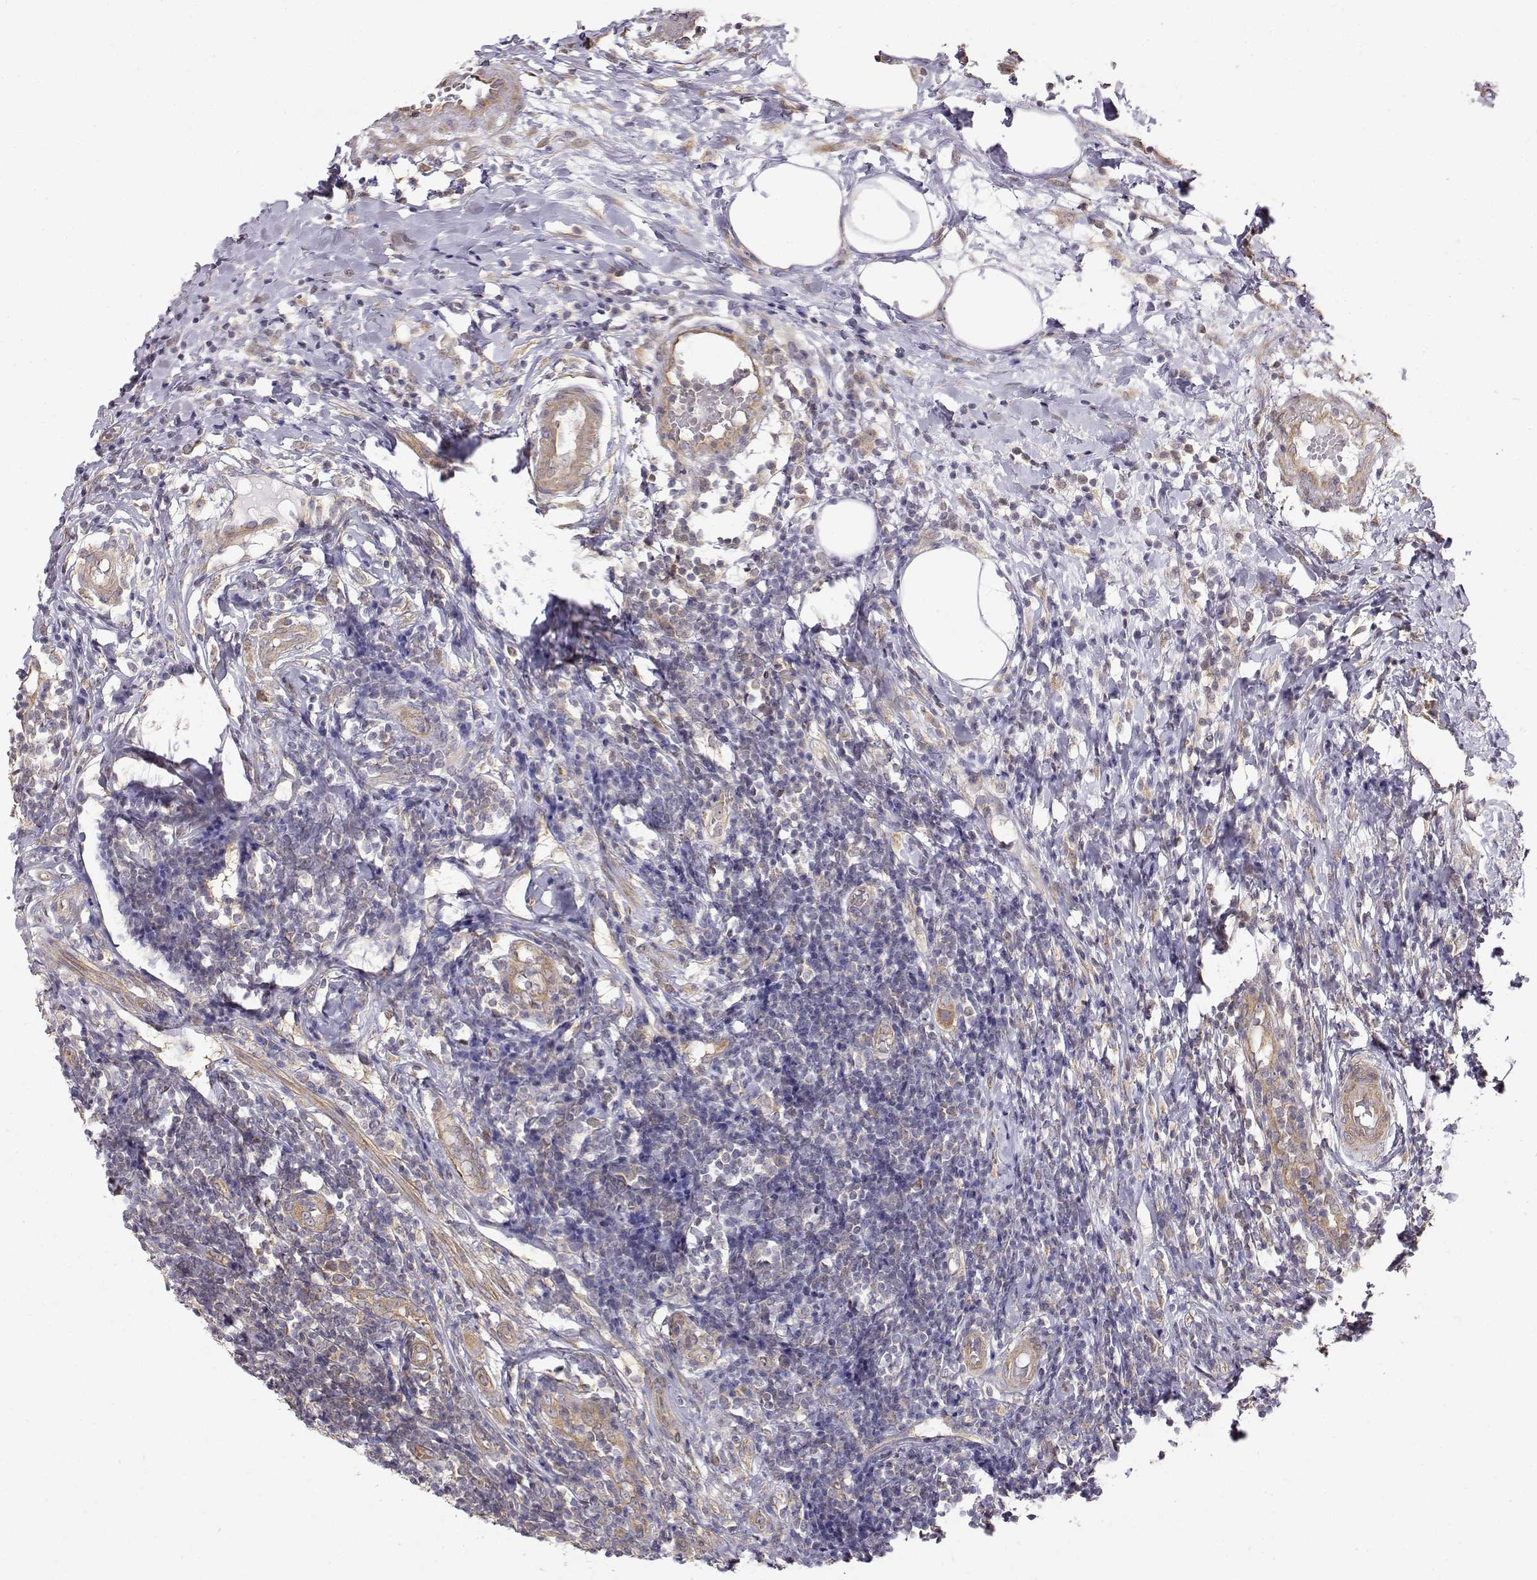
{"staining": {"intensity": "moderate", "quantity": ">75%", "location": "cytoplasmic/membranous"}, "tissue": "appendix", "cell_type": "Glandular cells", "image_type": "normal", "snomed": [{"axis": "morphology", "description": "Normal tissue, NOS"}, {"axis": "morphology", "description": "Inflammation, NOS"}, {"axis": "topography", "description": "Appendix"}], "caption": "Appendix stained with DAB immunohistochemistry (IHC) shows medium levels of moderate cytoplasmic/membranous expression in about >75% of glandular cells.", "gene": "PAIP1", "patient": {"sex": "male", "age": 16}}